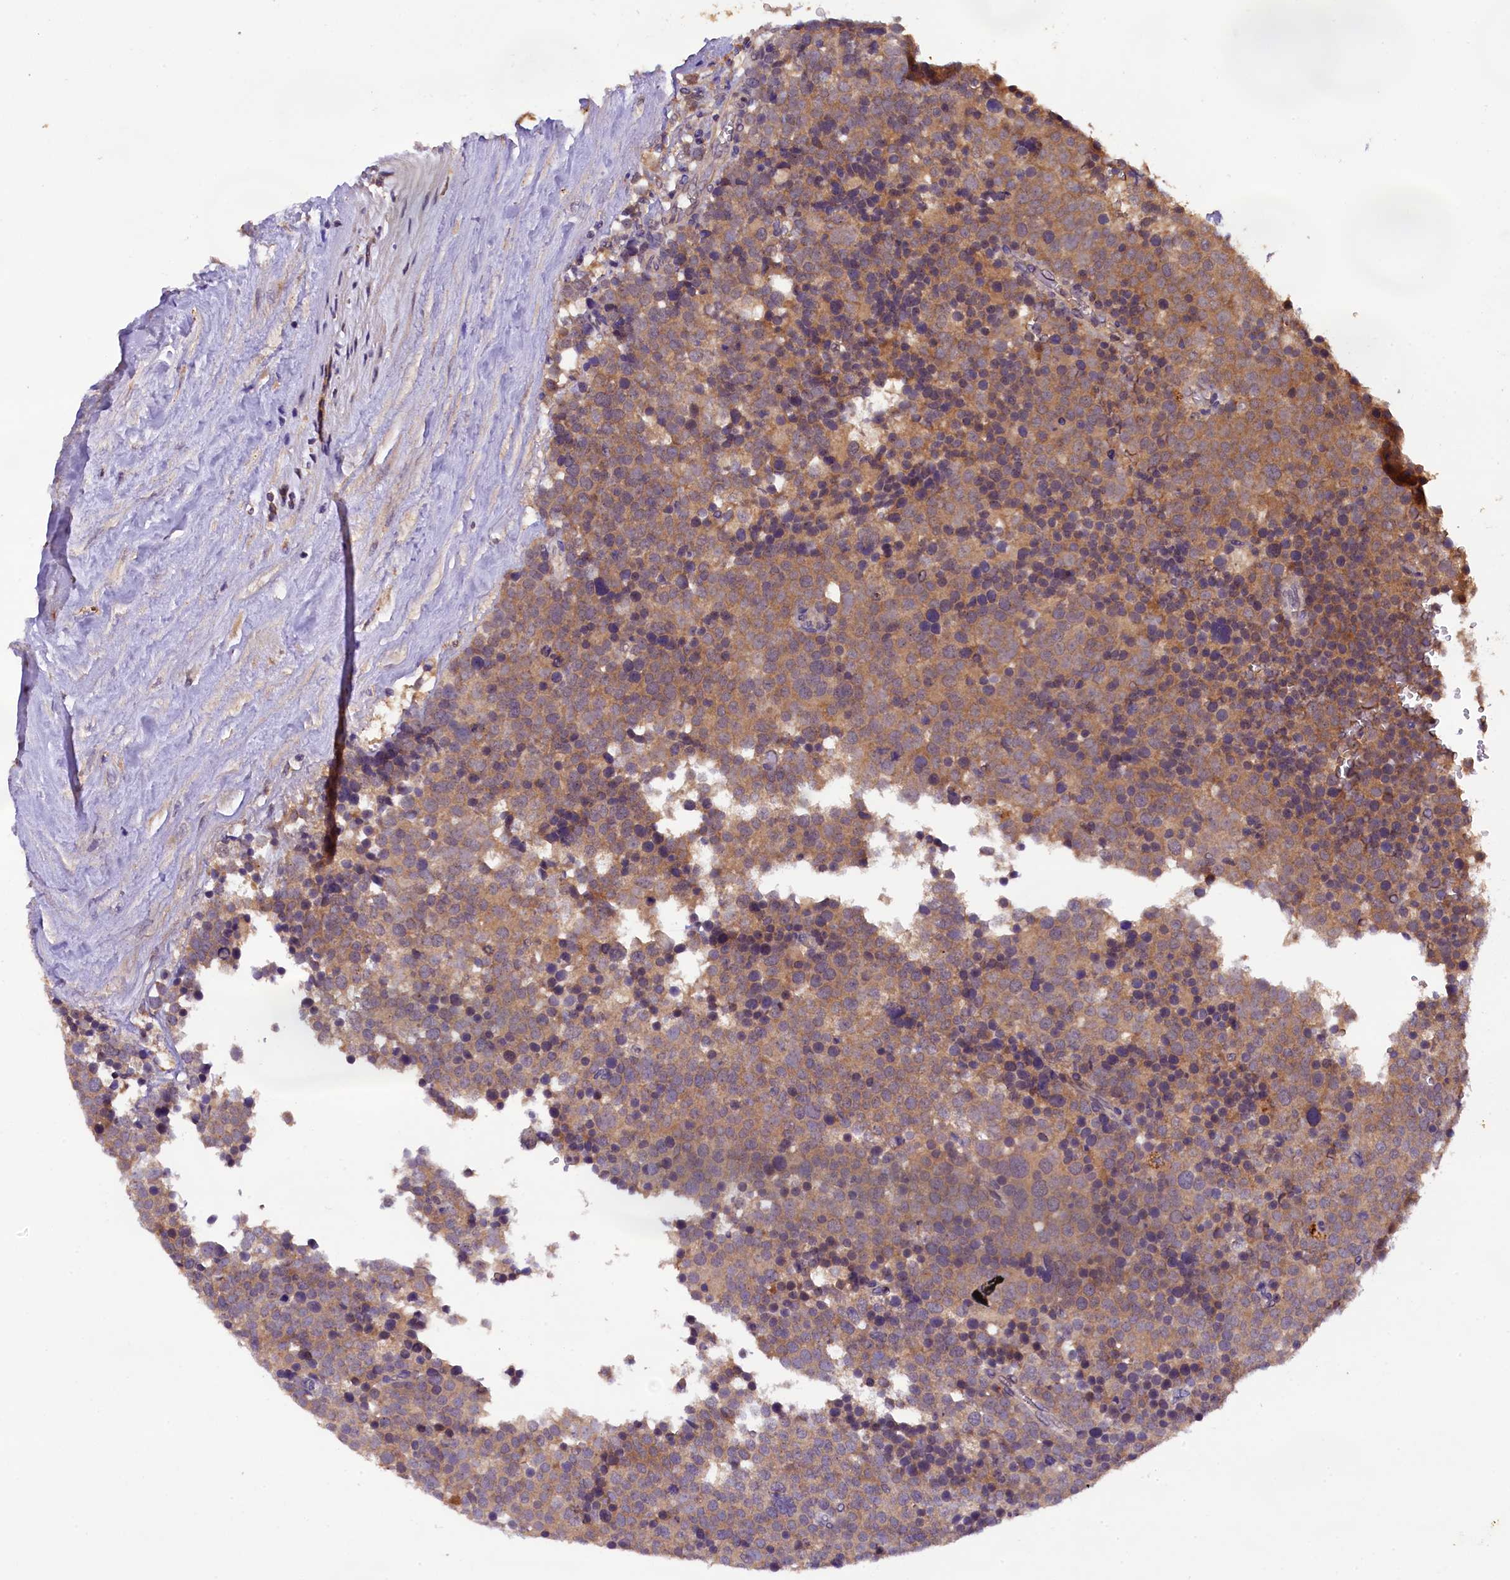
{"staining": {"intensity": "moderate", "quantity": ">75%", "location": "cytoplasmic/membranous"}, "tissue": "testis cancer", "cell_type": "Tumor cells", "image_type": "cancer", "snomed": [{"axis": "morphology", "description": "Seminoma, NOS"}, {"axis": "topography", "description": "Testis"}], "caption": "Immunohistochemistry (IHC) micrograph of seminoma (testis) stained for a protein (brown), which reveals medium levels of moderate cytoplasmic/membranous expression in about >75% of tumor cells.", "gene": "PLXNB1", "patient": {"sex": "male", "age": 71}}